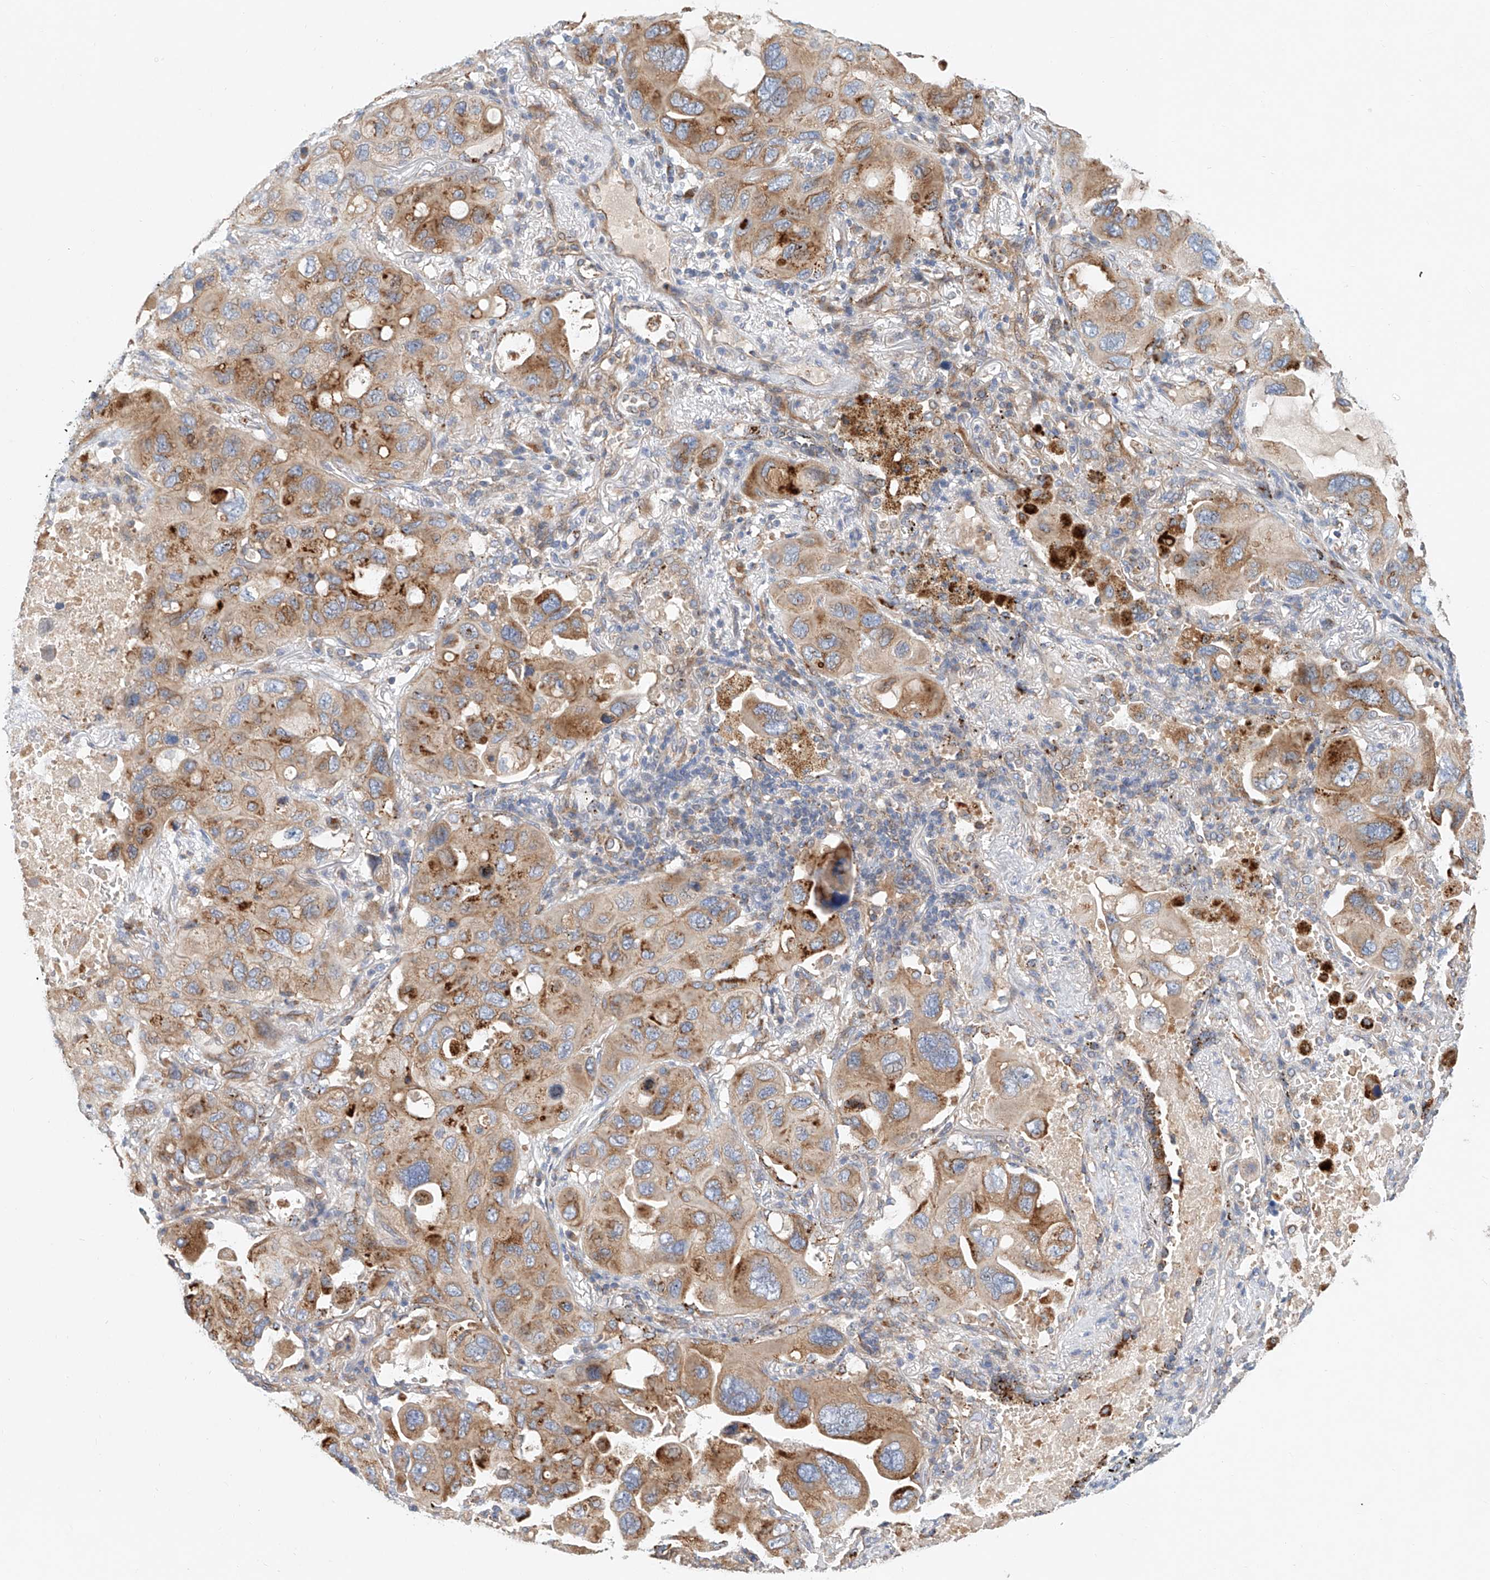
{"staining": {"intensity": "moderate", "quantity": ">75%", "location": "cytoplasmic/membranous"}, "tissue": "lung cancer", "cell_type": "Tumor cells", "image_type": "cancer", "snomed": [{"axis": "morphology", "description": "Squamous cell carcinoma, NOS"}, {"axis": "topography", "description": "Lung"}], "caption": "Brown immunohistochemical staining in lung squamous cell carcinoma displays moderate cytoplasmic/membranous staining in about >75% of tumor cells.", "gene": "HGSNAT", "patient": {"sex": "female", "age": 73}}